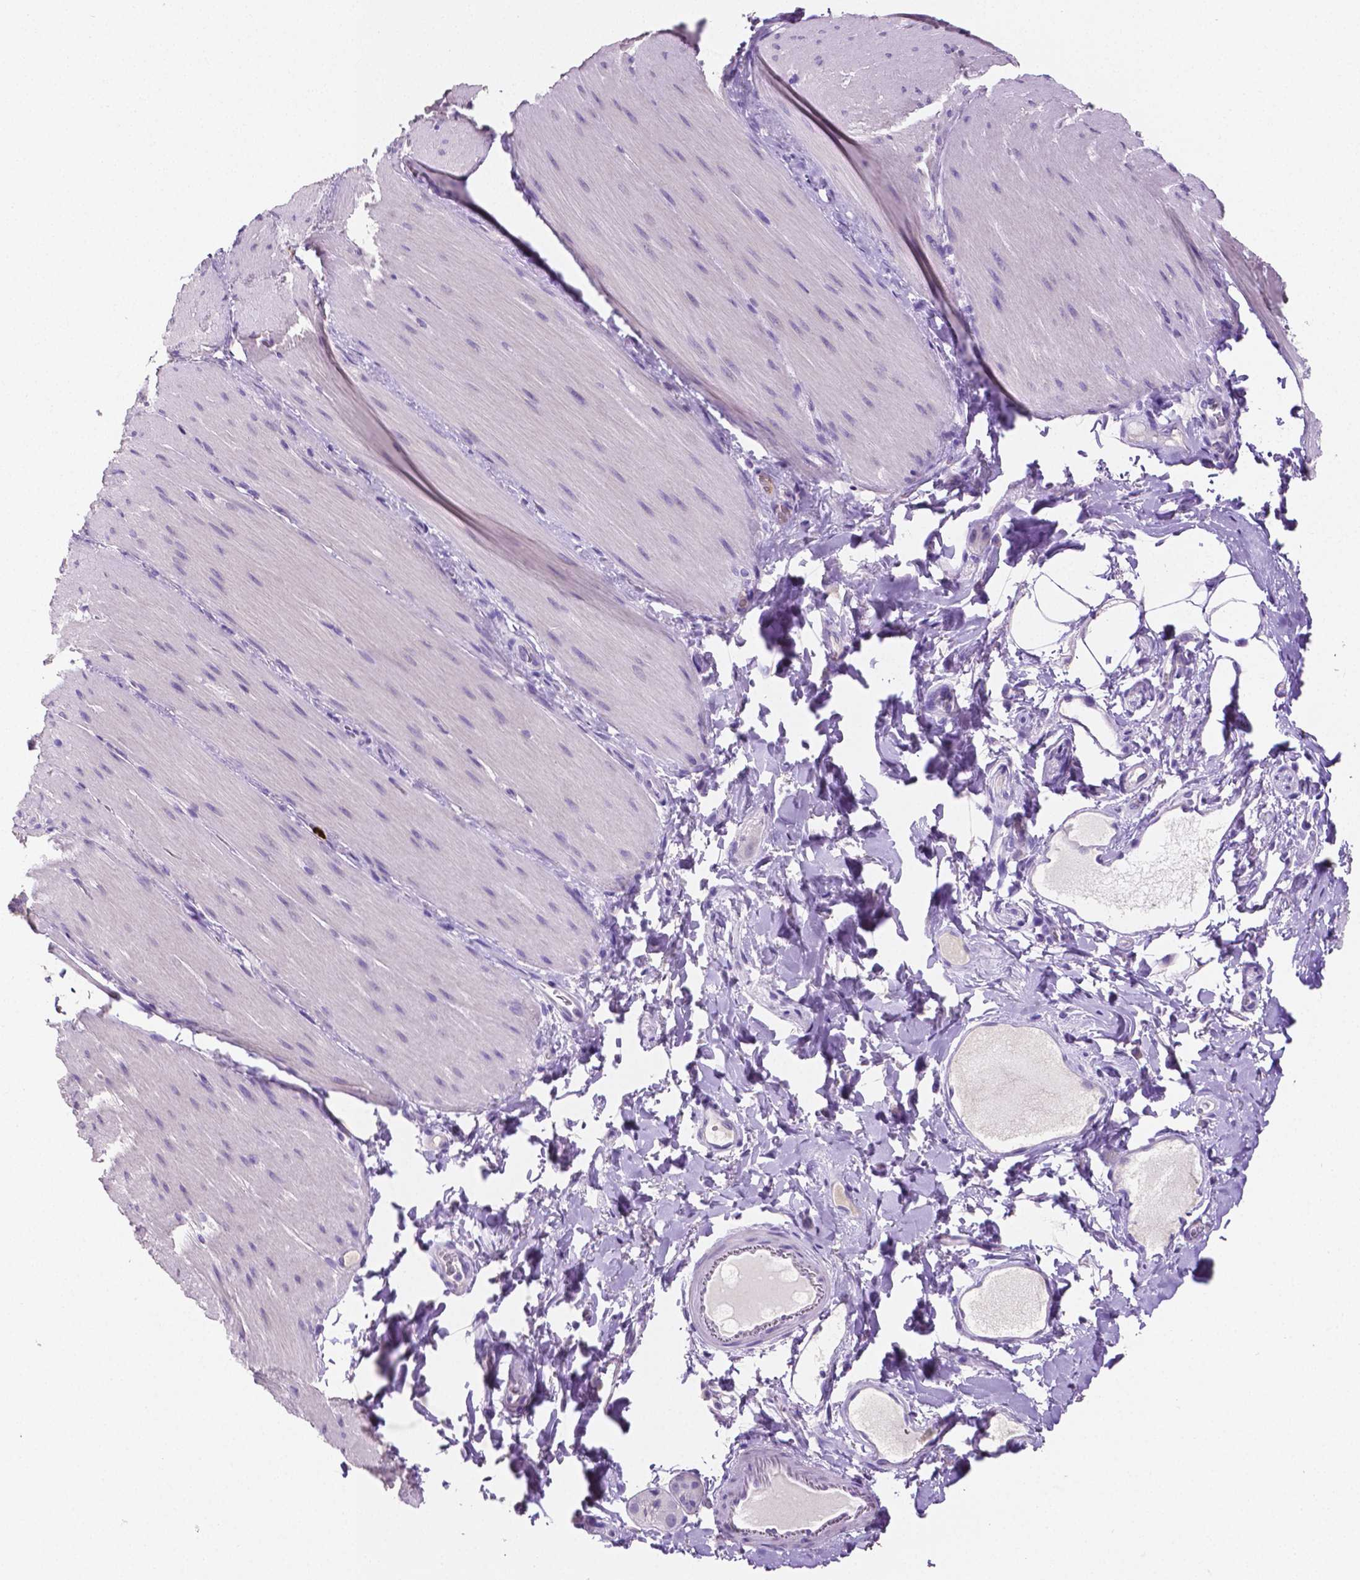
{"staining": {"intensity": "negative", "quantity": "none", "location": "none"}, "tissue": "smooth muscle", "cell_type": "Smooth muscle cells", "image_type": "normal", "snomed": [{"axis": "morphology", "description": "Normal tissue, NOS"}, {"axis": "topography", "description": "Smooth muscle"}, {"axis": "topography", "description": "Colon"}], "caption": "The IHC photomicrograph has no significant expression in smooth muscle cells of smooth muscle.", "gene": "MMP9", "patient": {"sex": "male", "age": 73}}